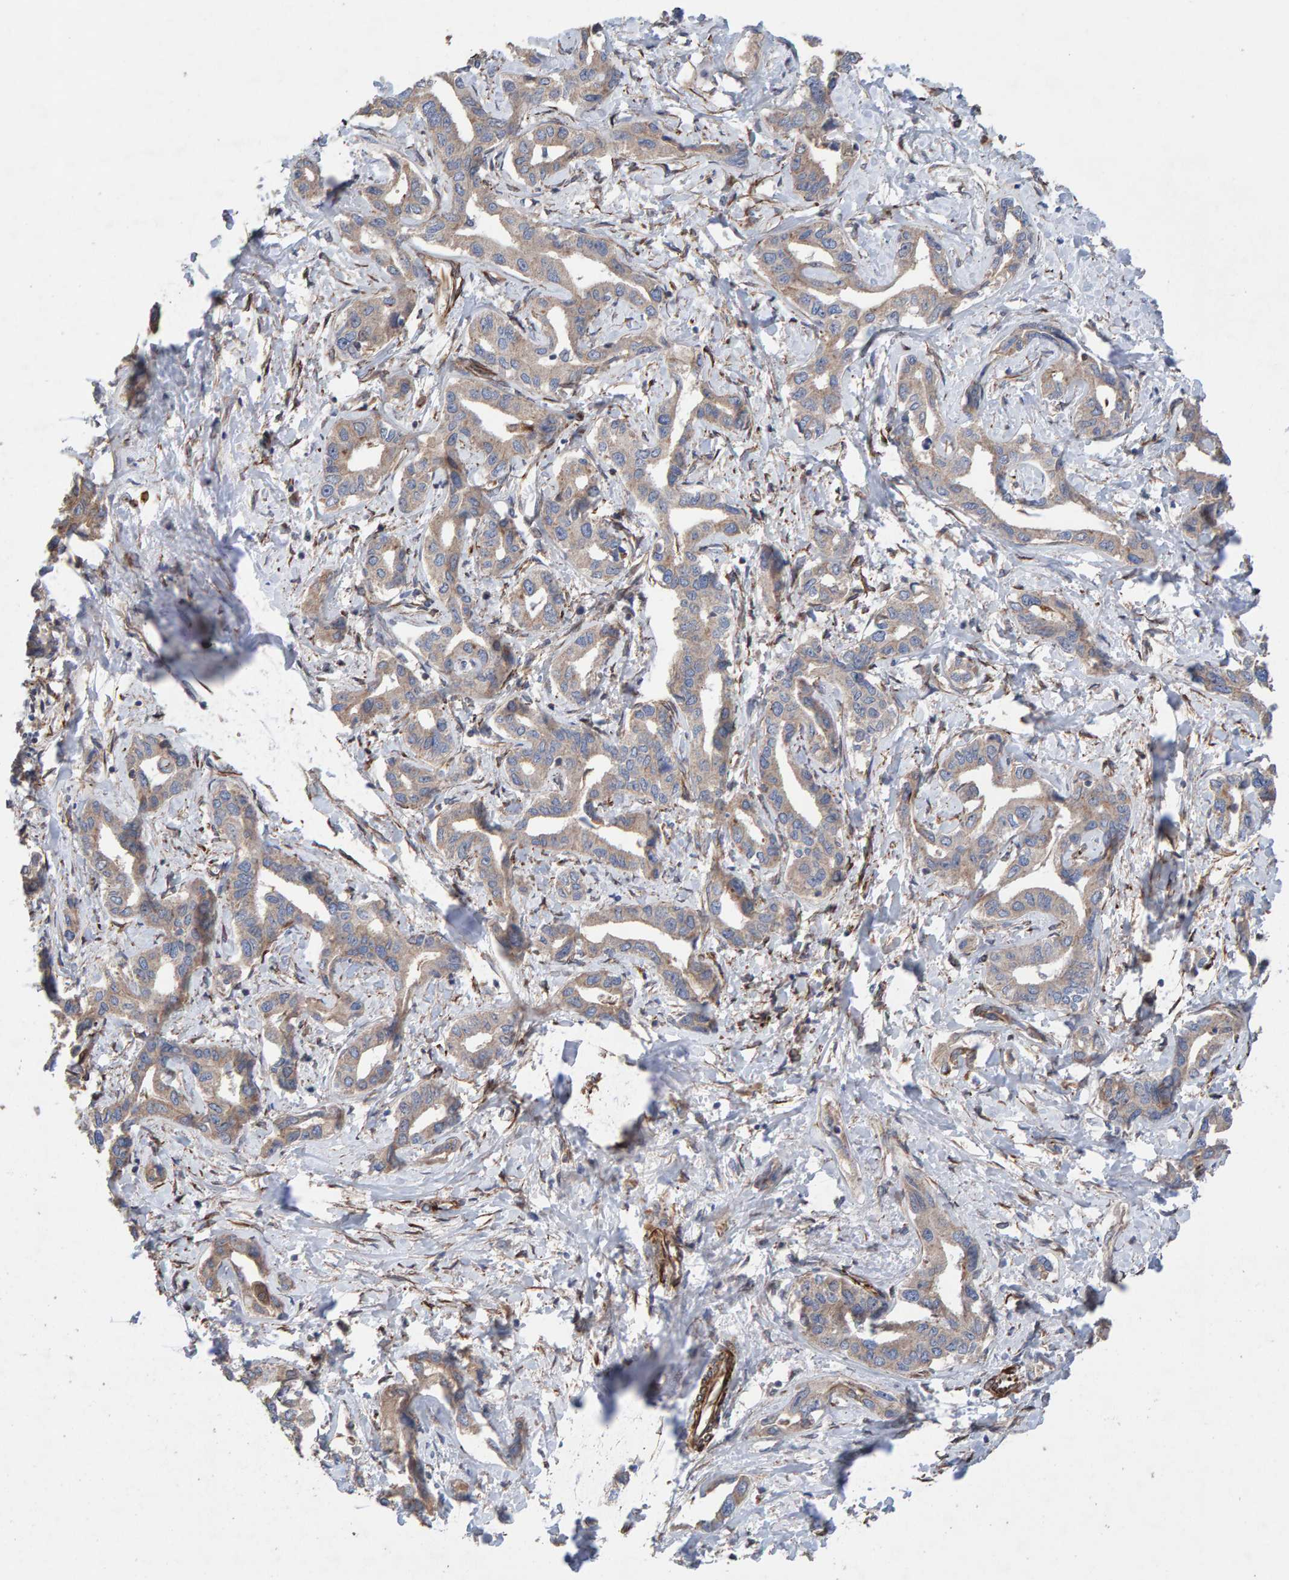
{"staining": {"intensity": "weak", "quantity": "25%-75%", "location": "cytoplasmic/membranous"}, "tissue": "liver cancer", "cell_type": "Tumor cells", "image_type": "cancer", "snomed": [{"axis": "morphology", "description": "Cholangiocarcinoma"}, {"axis": "topography", "description": "Liver"}], "caption": "Protein expression analysis of cholangiocarcinoma (liver) shows weak cytoplasmic/membranous expression in about 25%-75% of tumor cells.", "gene": "ZNF347", "patient": {"sex": "male", "age": 59}}